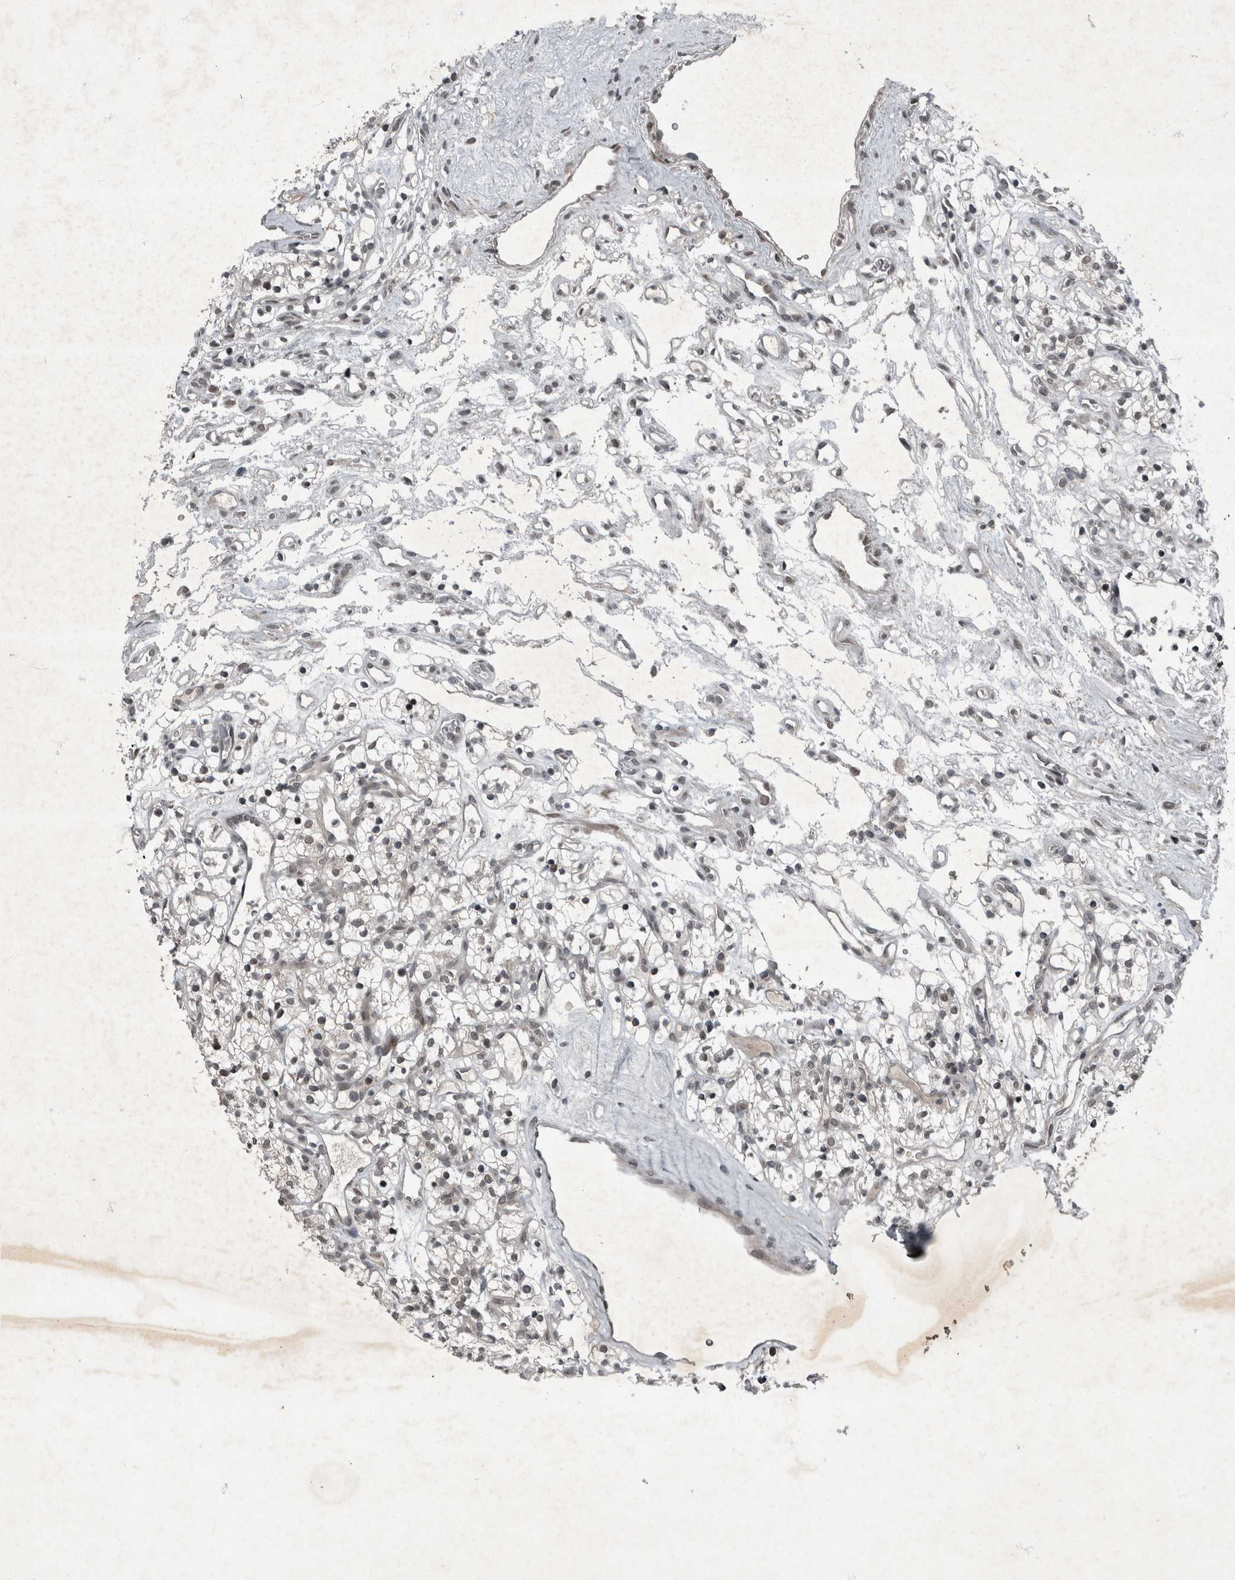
{"staining": {"intensity": "weak", "quantity": "25%-75%", "location": "nuclear"}, "tissue": "renal cancer", "cell_type": "Tumor cells", "image_type": "cancer", "snomed": [{"axis": "morphology", "description": "Adenocarcinoma, NOS"}, {"axis": "topography", "description": "Kidney"}], "caption": "Tumor cells demonstrate weak nuclear staining in approximately 25%-75% of cells in renal adenocarcinoma.", "gene": "WDR33", "patient": {"sex": "female", "age": 57}}